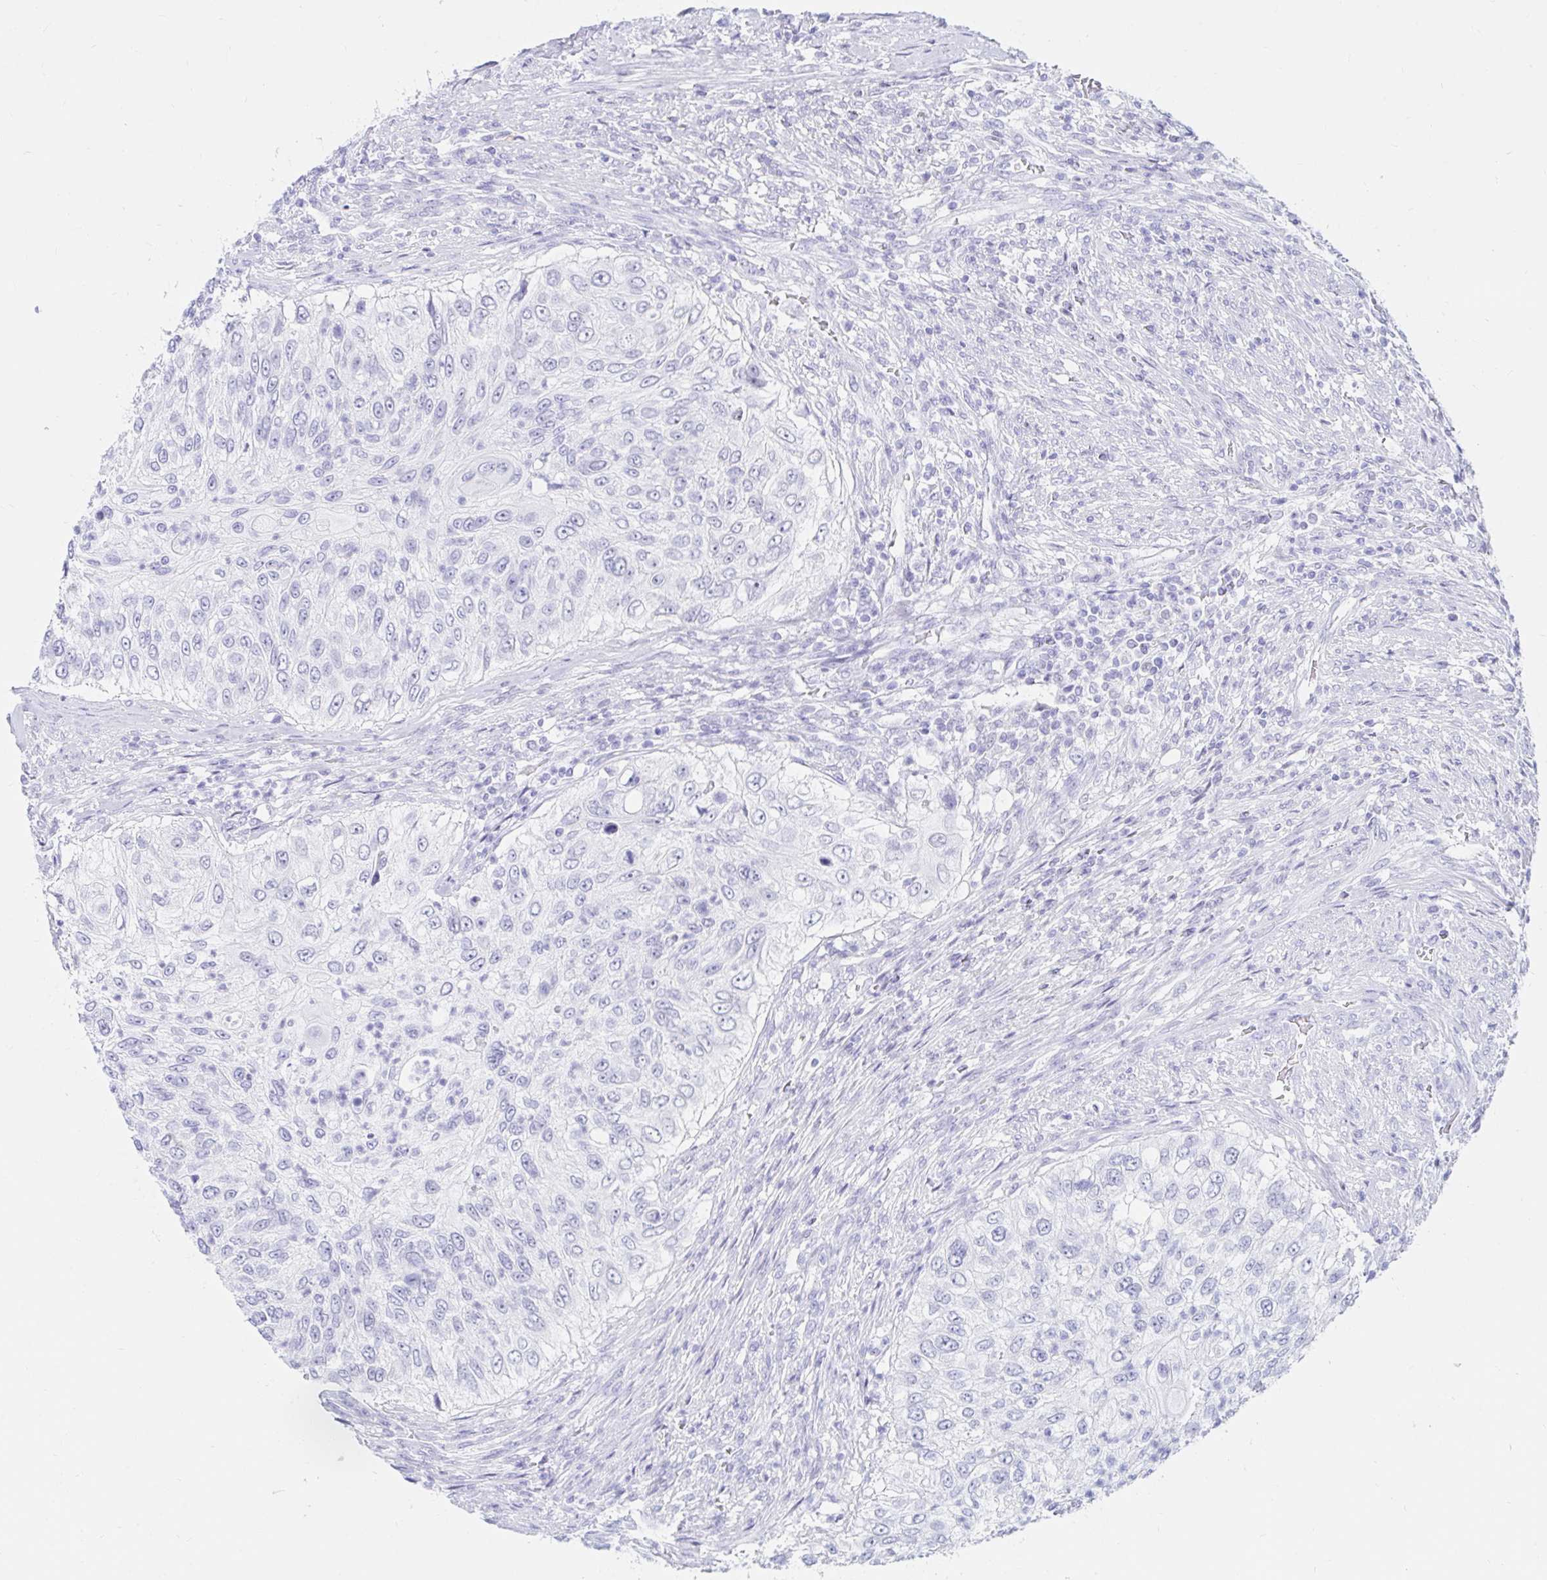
{"staining": {"intensity": "negative", "quantity": "none", "location": "none"}, "tissue": "urothelial cancer", "cell_type": "Tumor cells", "image_type": "cancer", "snomed": [{"axis": "morphology", "description": "Urothelial carcinoma, High grade"}, {"axis": "topography", "description": "Urinary bladder"}], "caption": "This is an IHC histopathology image of human urothelial cancer. There is no expression in tumor cells.", "gene": "OR6T1", "patient": {"sex": "female", "age": 60}}